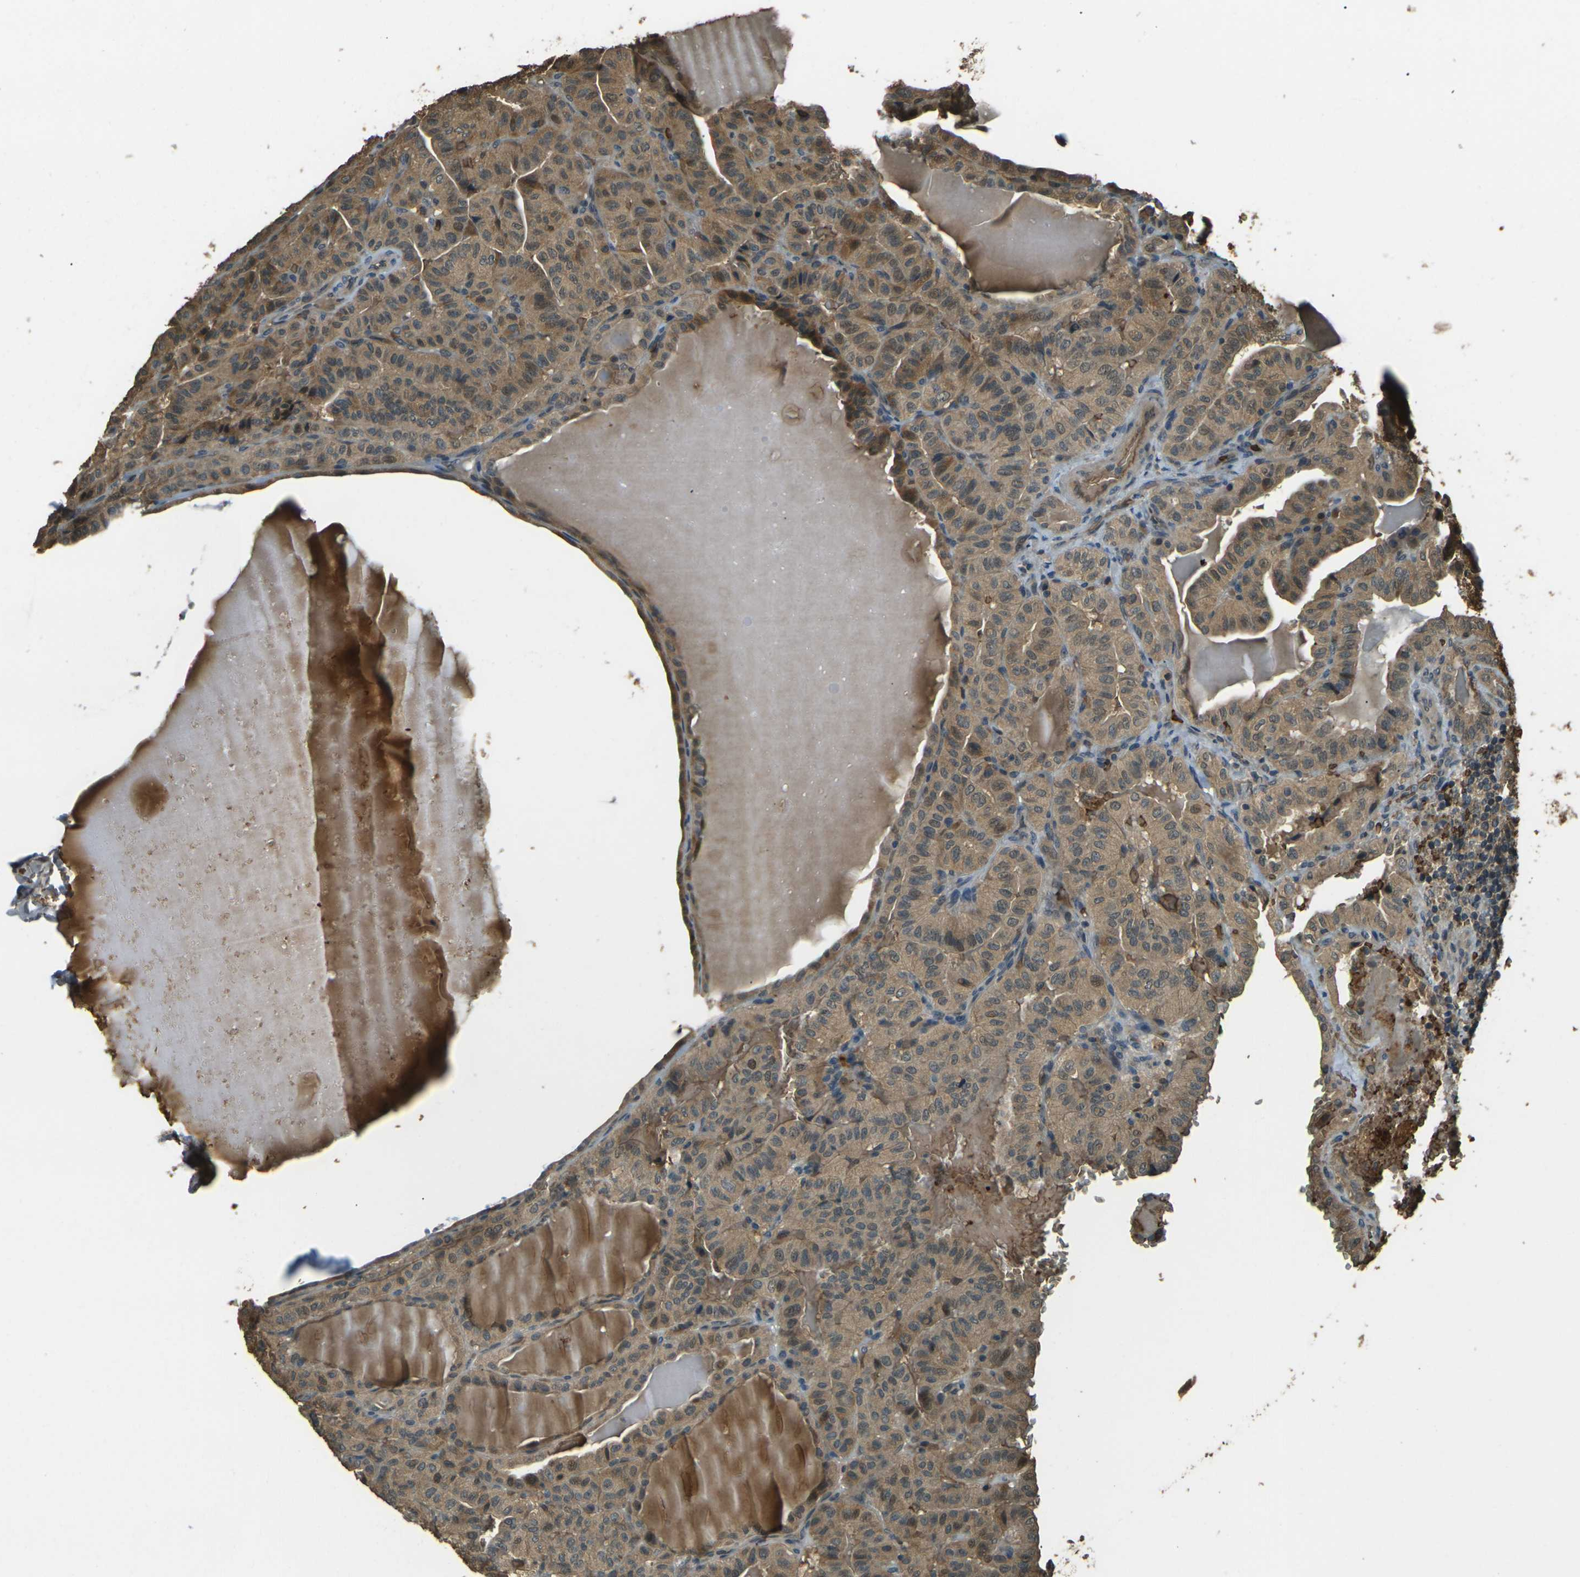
{"staining": {"intensity": "moderate", "quantity": ">75%", "location": "cytoplasmic/membranous"}, "tissue": "thyroid cancer", "cell_type": "Tumor cells", "image_type": "cancer", "snomed": [{"axis": "morphology", "description": "Papillary adenocarcinoma, NOS"}, {"axis": "topography", "description": "Thyroid gland"}], "caption": "Tumor cells display medium levels of moderate cytoplasmic/membranous positivity in approximately >75% of cells in human papillary adenocarcinoma (thyroid).", "gene": "TOR1A", "patient": {"sex": "male", "age": 77}}